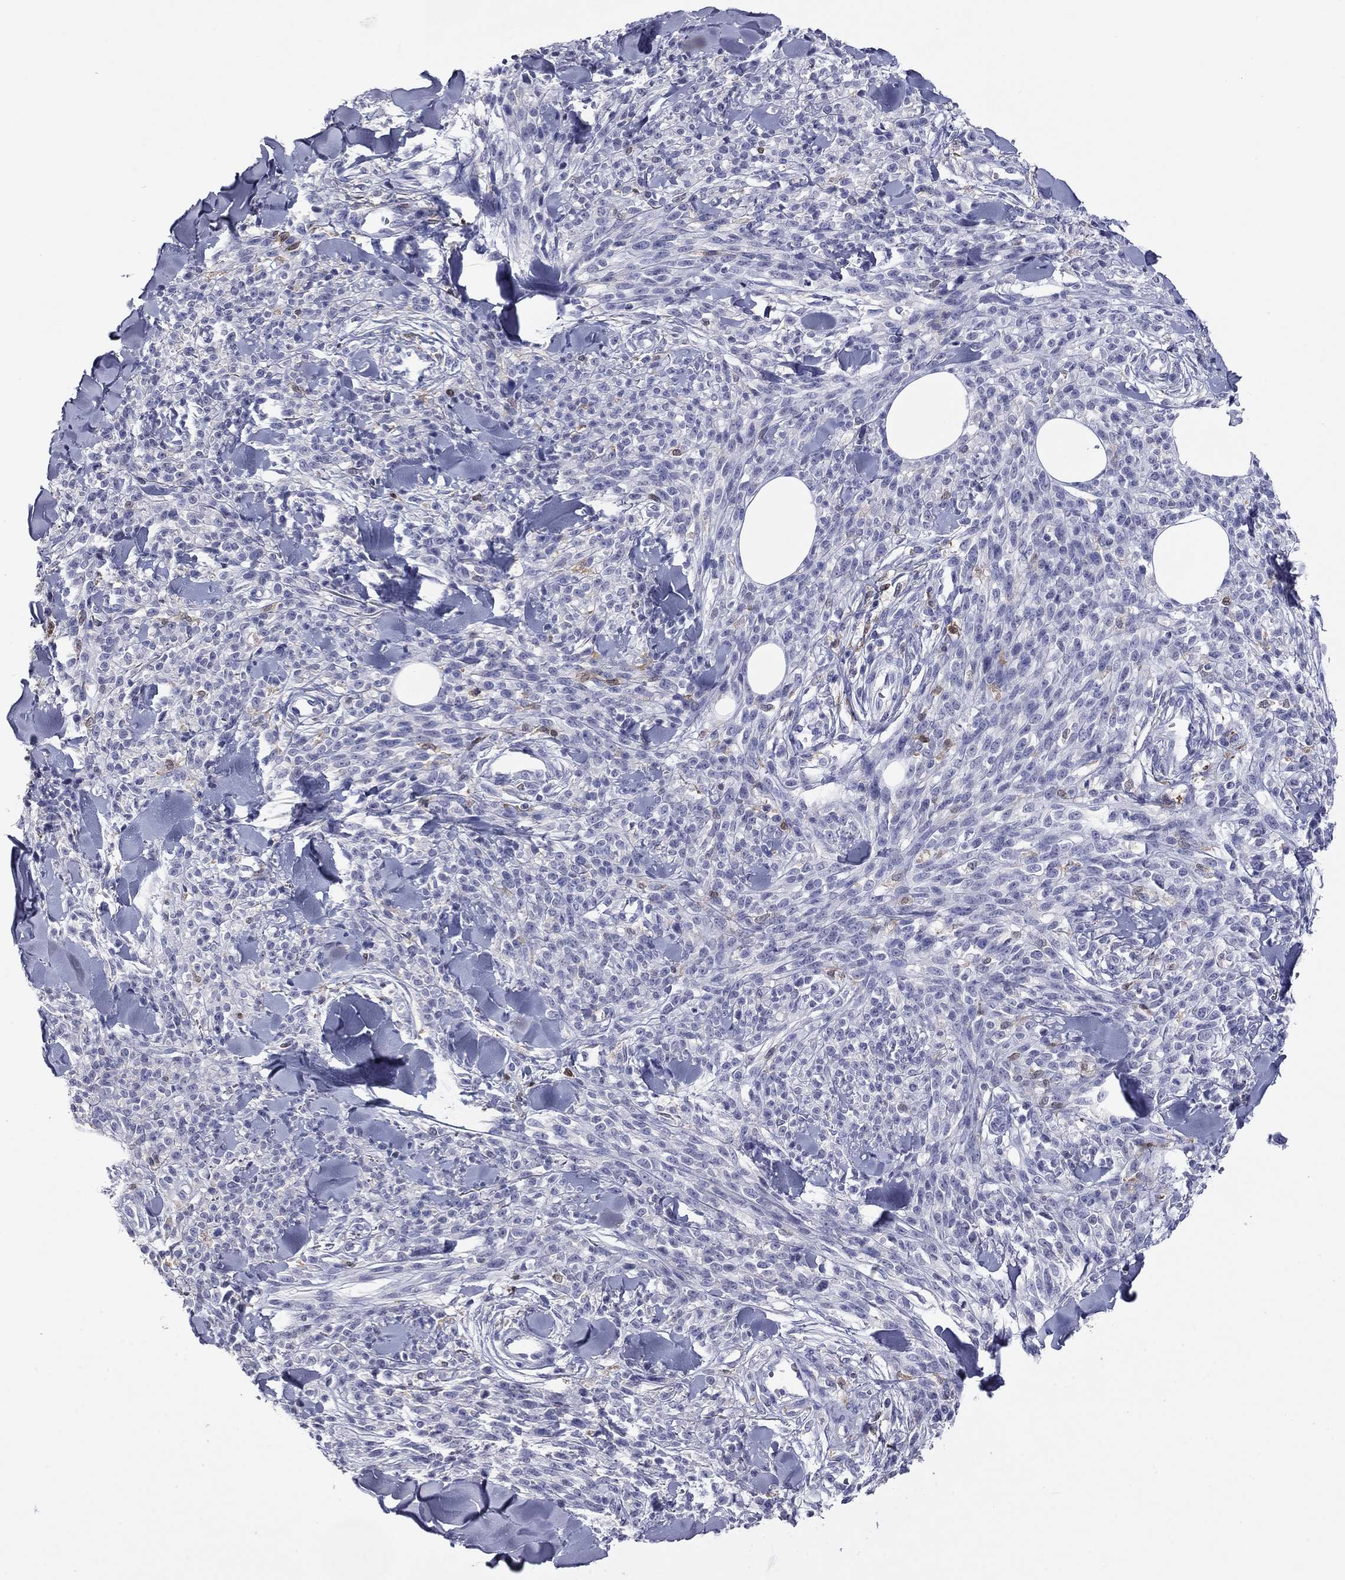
{"staining": {"intensity": "negative", "quantity": "none", "location": "none"}, "tissue": "melanoma", "cell_type": "Tumor cells", "image_type": "cancer", "snomed": [{"axis": "morphology", "description": "Malignant melanoma, NOS"}, {"axis": "topography", "description": "Skin"}, {"axis": "topography", "description": "Skin of trunk"}], "caption": "Melanoma was stained to show a protein in brown. There is no significant expression in tumor cells.", "gene": "CFAP119", "patient": {"sex": "male", "age": 74}}